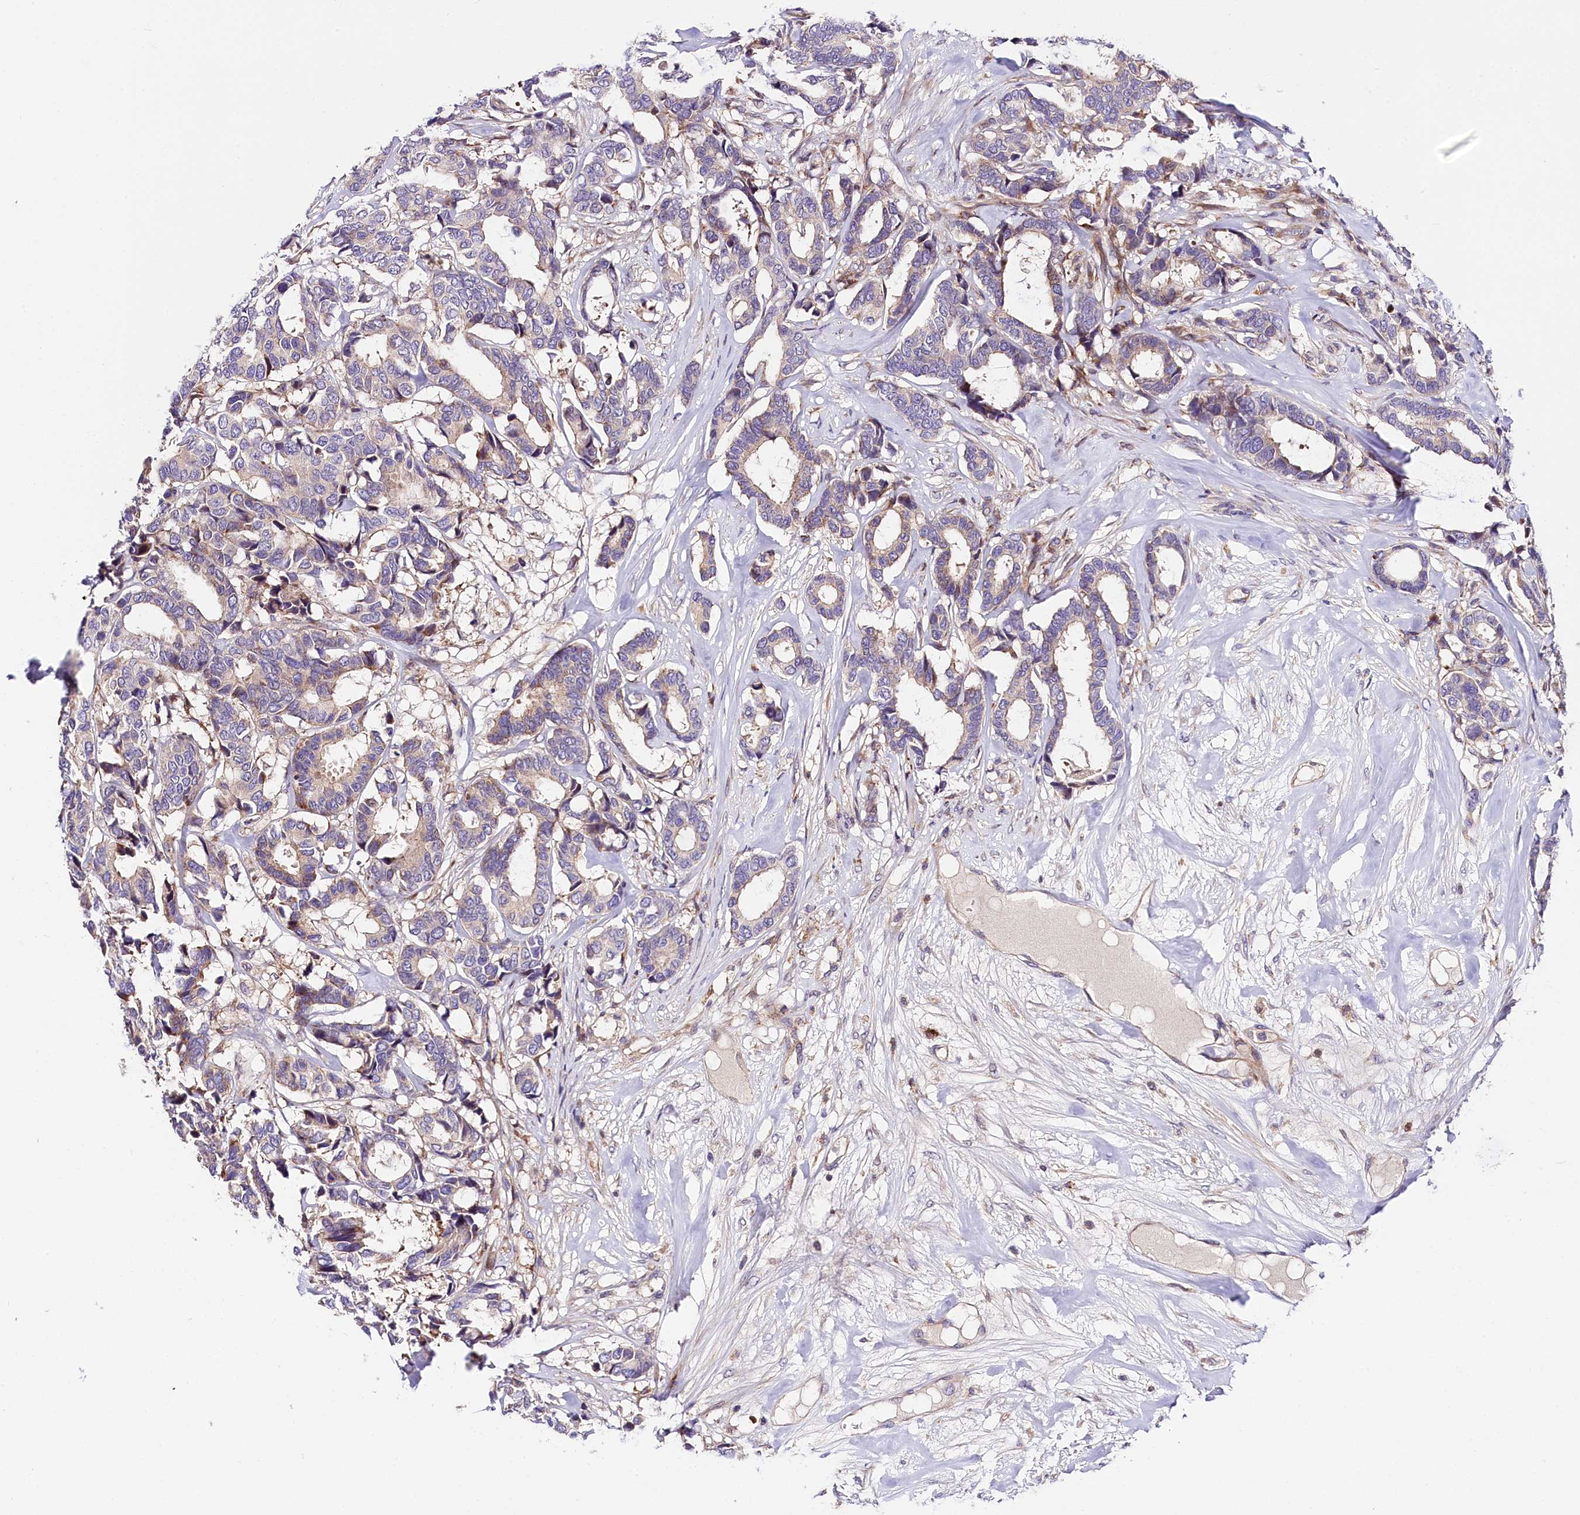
{"staining": {"intensity": "negative", "quantity": "none", "location": "none"}, "tissue": "breast cancer", "cell_type": "Tumor cells", "image_type": "cancer", "snomed": [{"axis": "morphology", "description": "Duct carcinoma"}, {"axis": "topography", "description": "Breast"}], "caption": "High magnification brightfield microscopy of breast cancer (invasive ductal carcinoma) stained with DAB (brown) and counterstained with hematoxylin (blue): tumor cells show no significant expression. The staining was performed using DAB (3,3'-diaminobenzidine) to visualize the protein expression in brown, while the nuclei were stained in blue with hematoxylin (Magnification: 20x).", "gene": "ARMC6", "patient": {"sex": "female", "age": 87}}